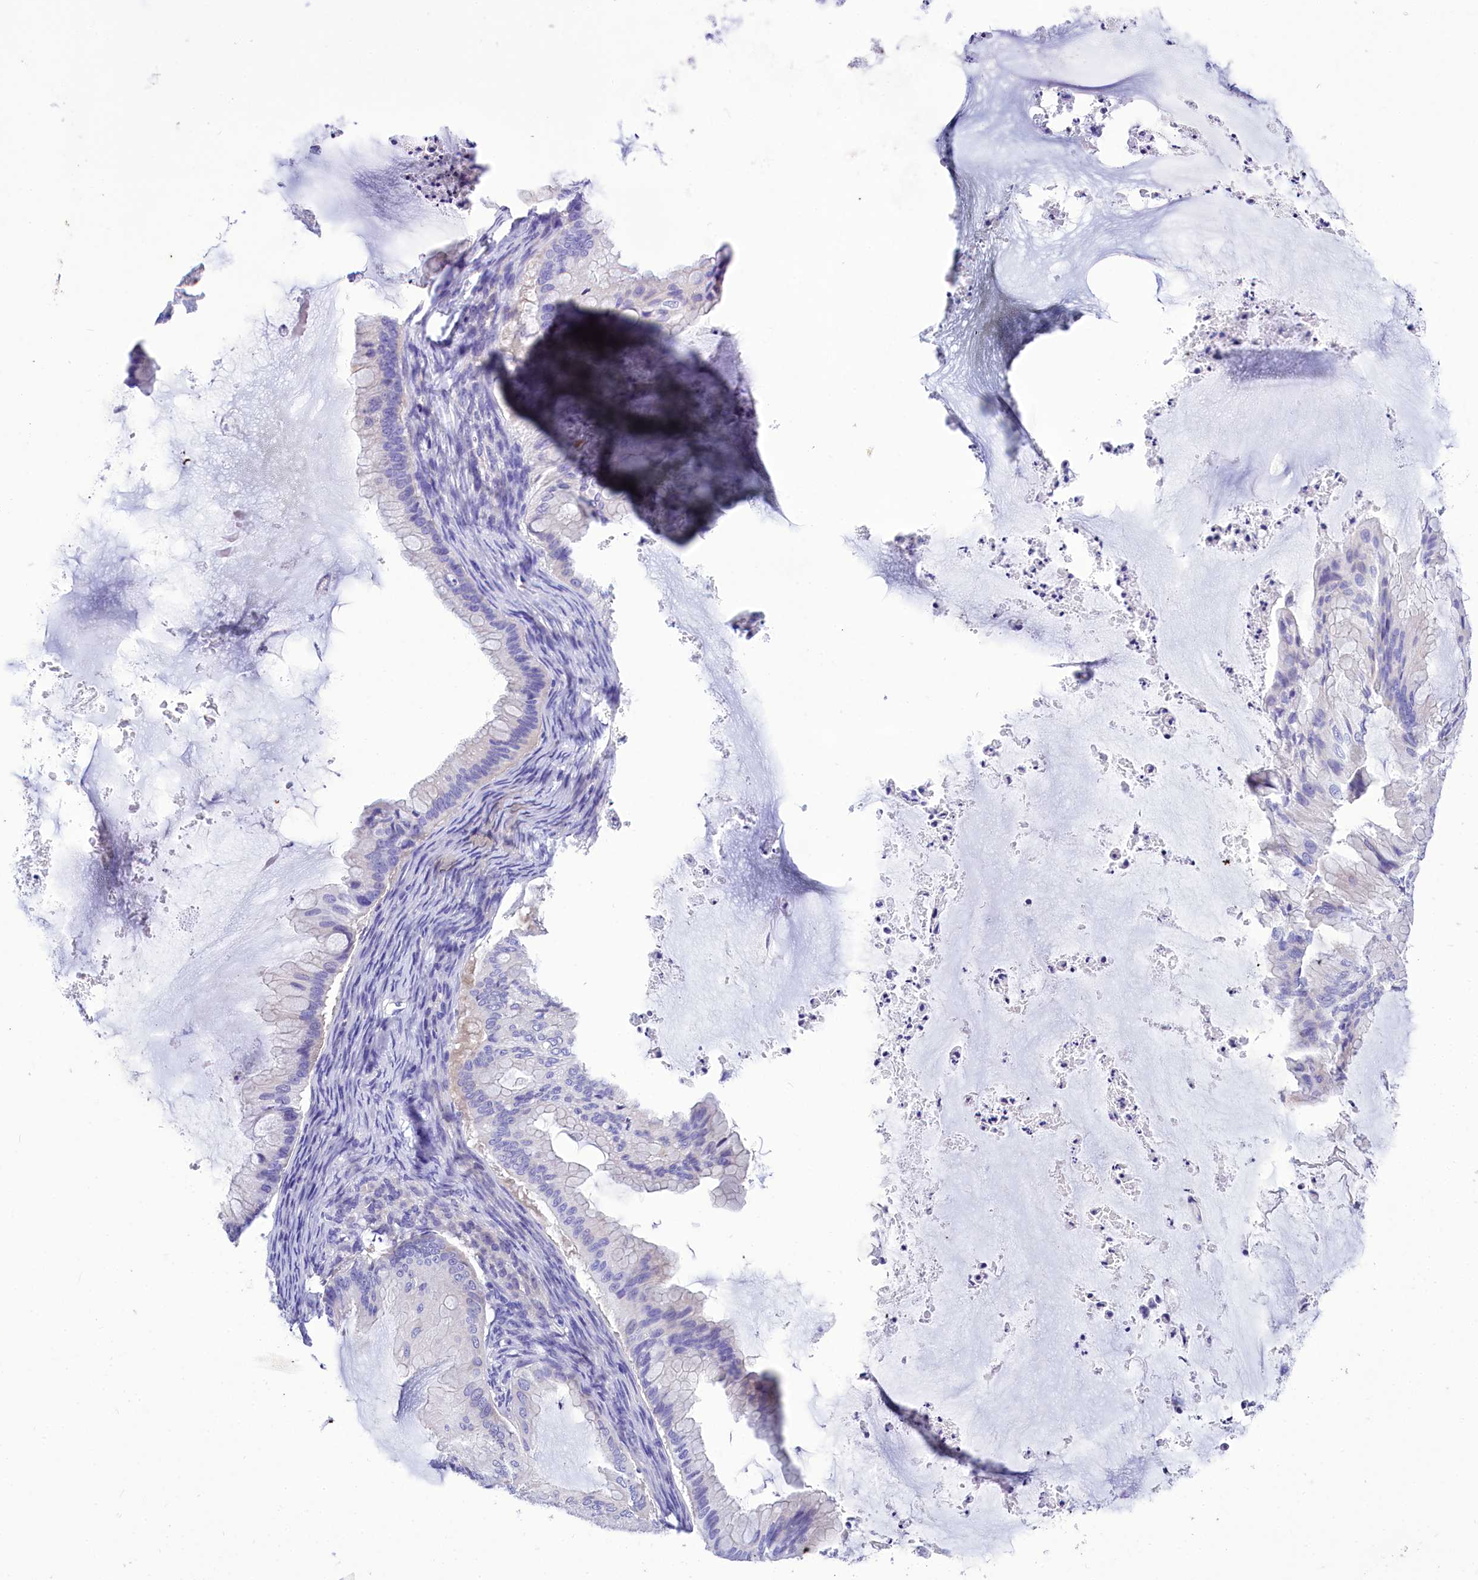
{"staining": {"intensity": "negative", "quantity": "none", "location": "none"}, "tissue": "ovarian cancer", "cell_type": "Tumor cells", "image_type": "cancer", "snomed": [{"axis": "morphology", "description": "Cystadenocarcinoma, mucinous, NOS"}, {"axis": "topography", "description": "Ovary"}], "caption": "High power microscopy image of an IHC photomicrograph of ovarian cancer (mucinous cystadenocarcinoma), revealing no significant expression in tumor cells.", "gene": "TTC36", "patient": {"sex": "female", "age": 71}}